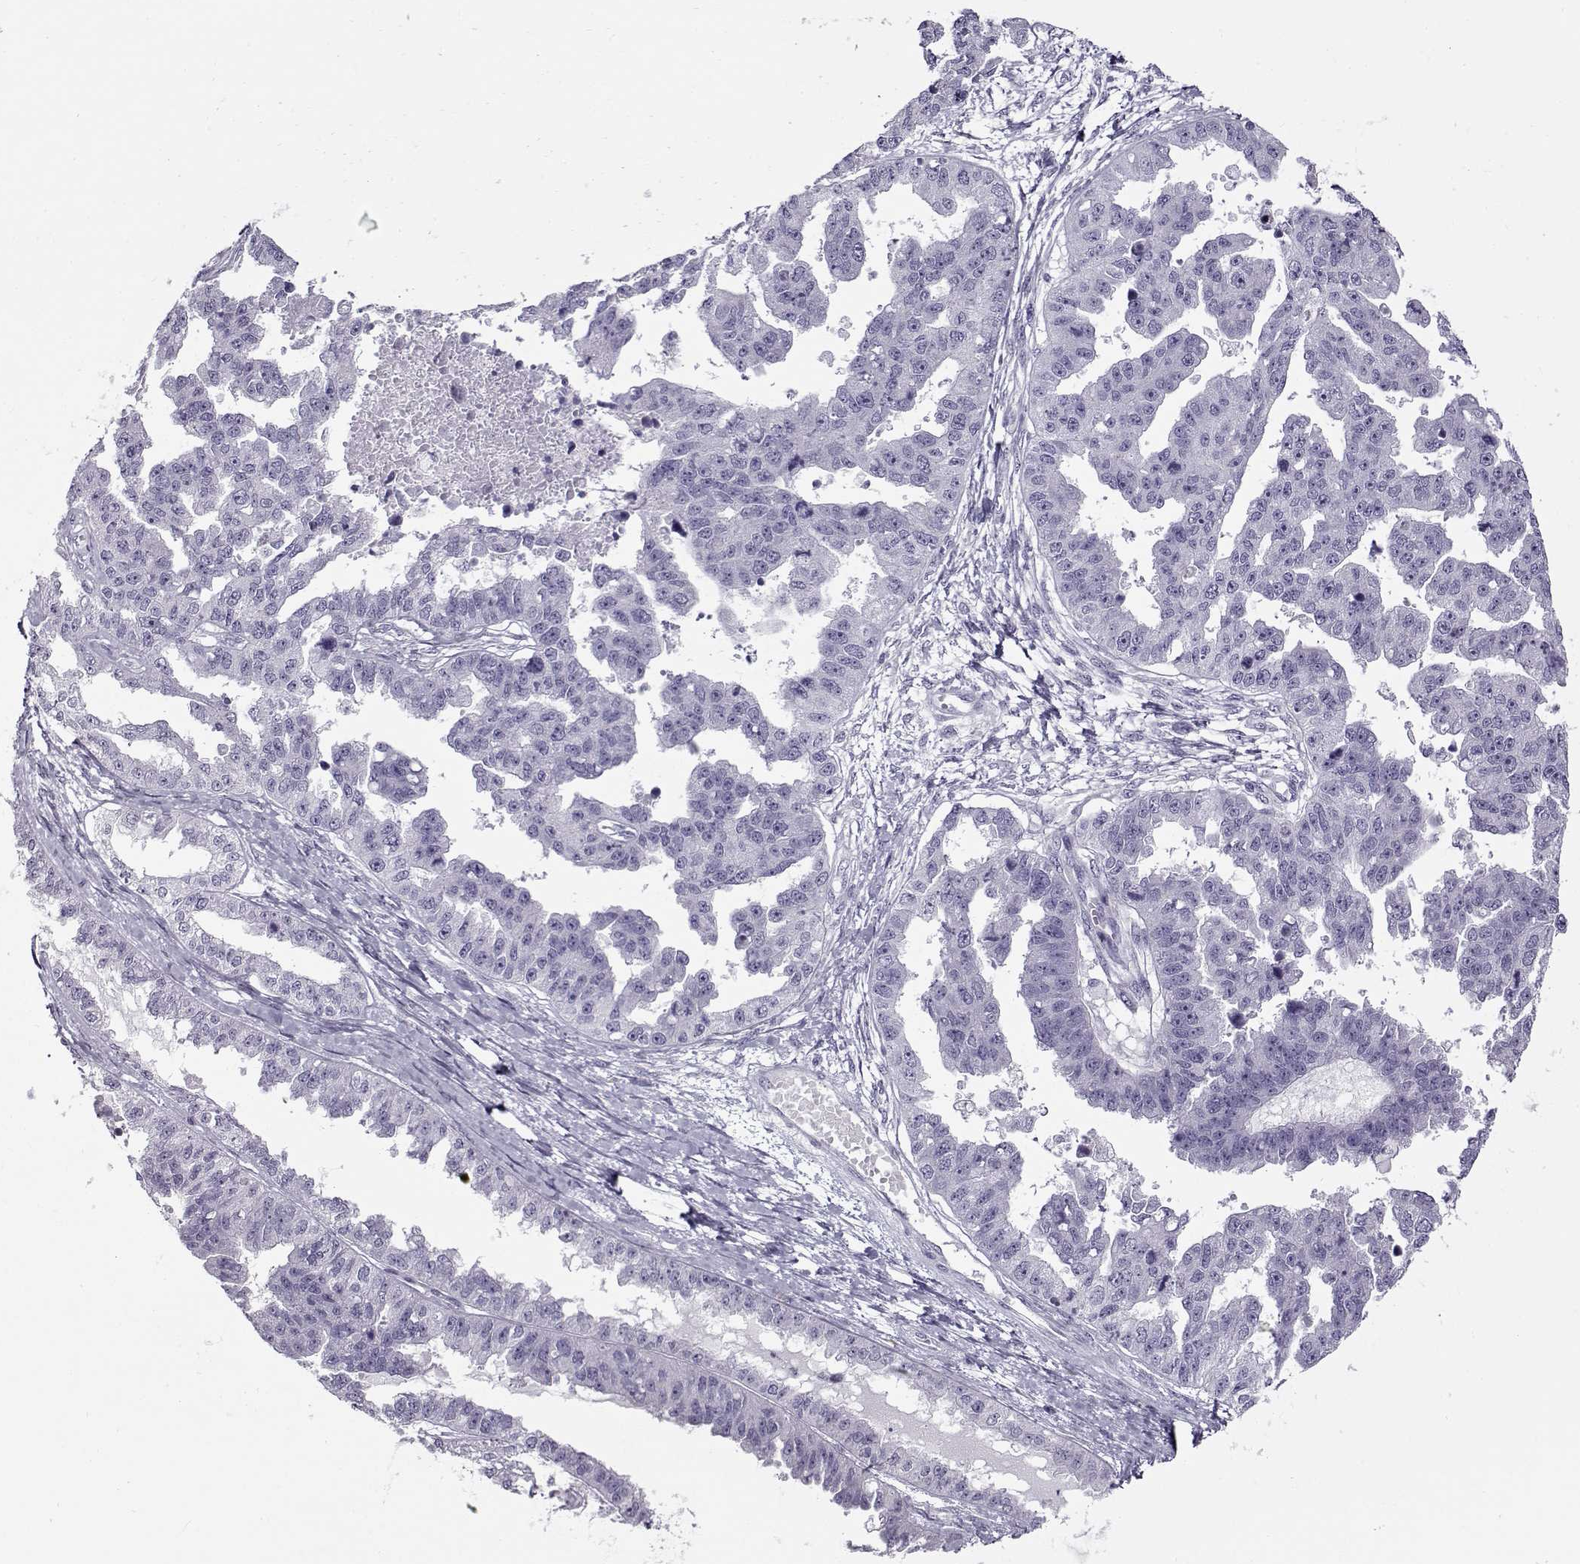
{"staining": {"intensity": "negative", "quantity": "none", "location": "none"}, "tissue": "ovarian cancer", "cell_type": "Tumor cells", "image_type": "cancer", "snomed": [{"axis": "morphology", "description": "Cystadenocarcinoma, serous, NOS"}, {"axis": "topography", "description": "Ovary"}], "caption": "Immunohistochemical staining of human ovarian cancer (serous cystadenocarcinoma) reveals no significant expression in tumor cells.", "gene": "GAGE2A", "patient": {"sex": "female", "age": 58}}